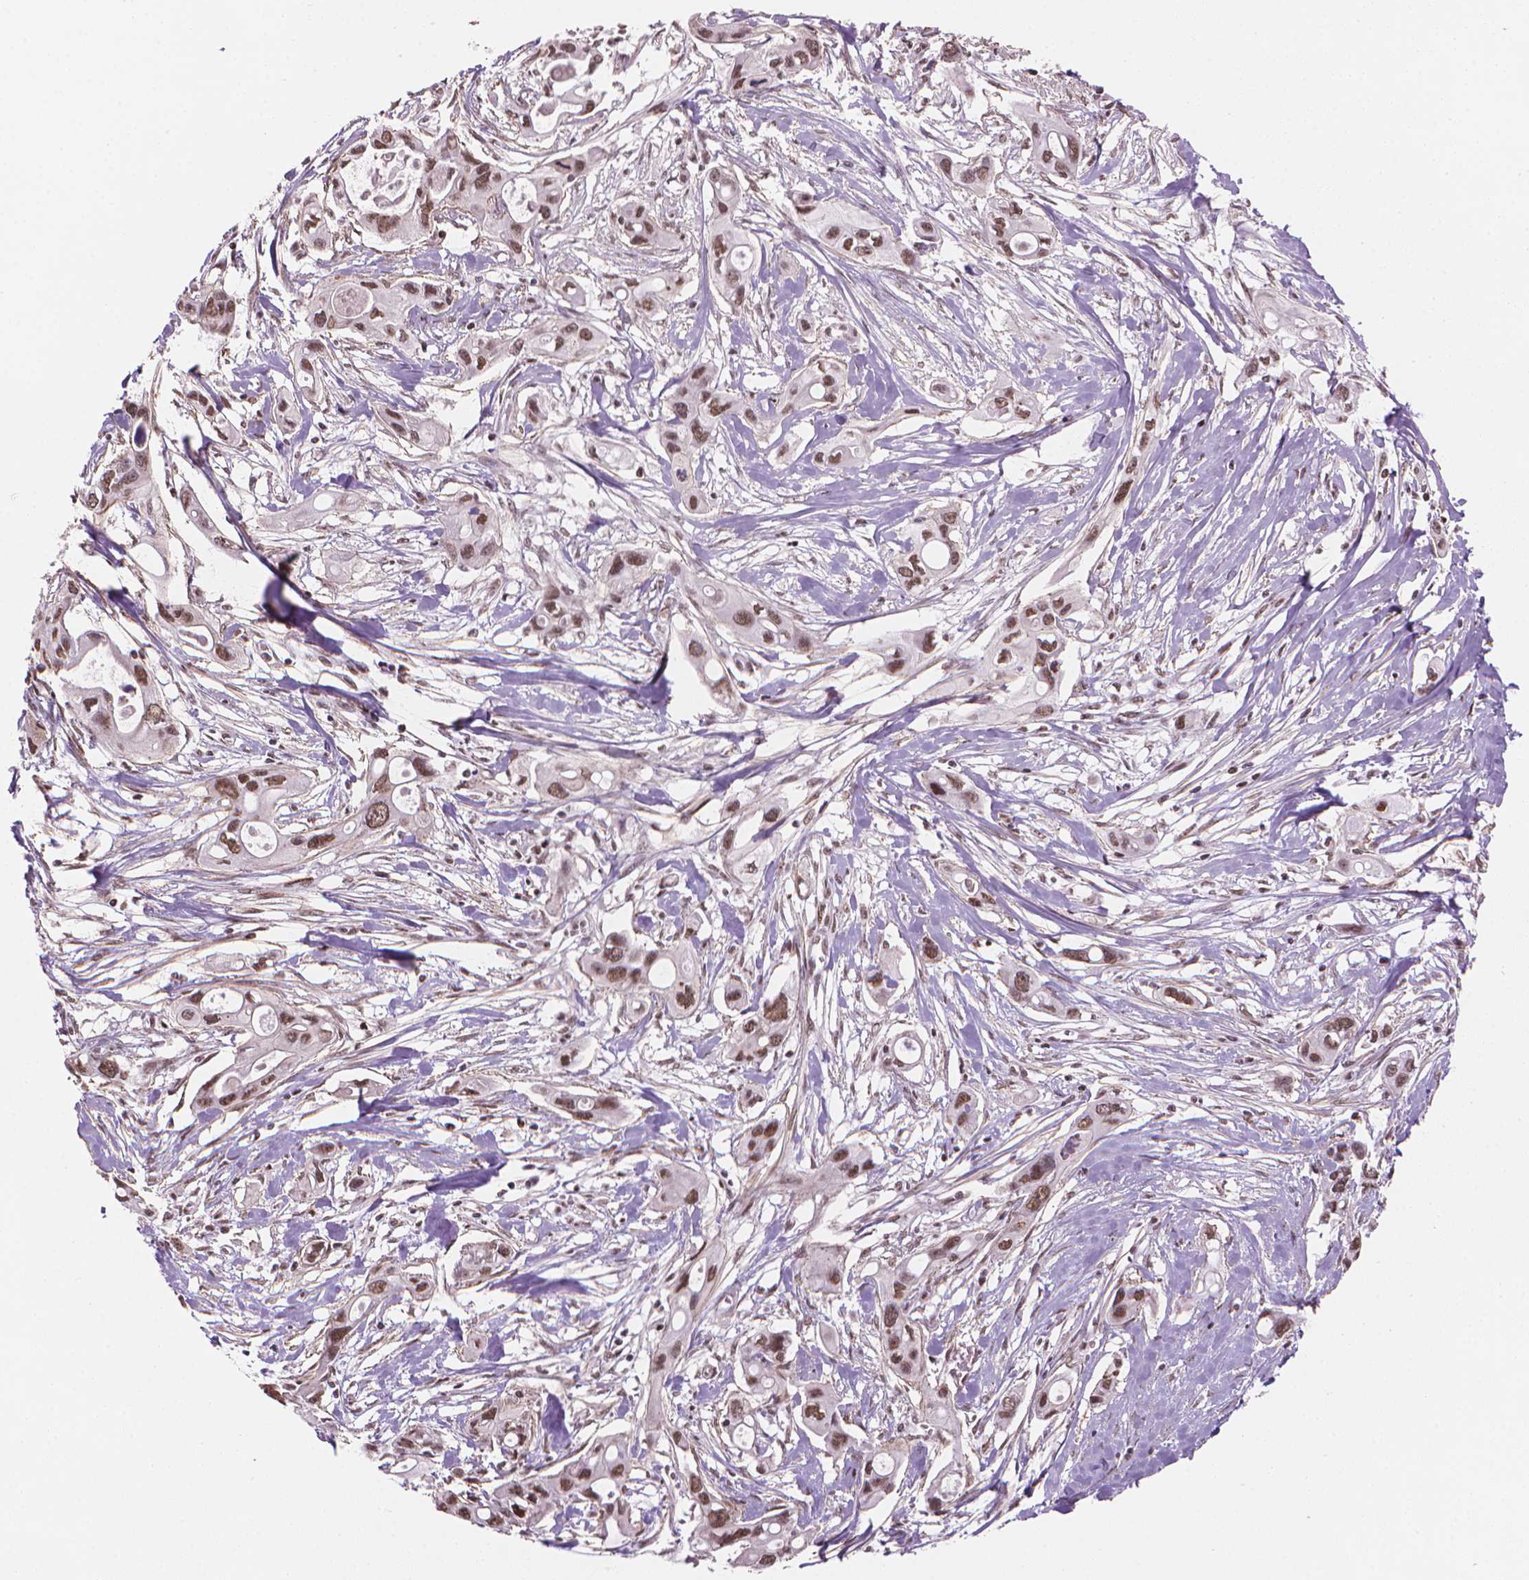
{"staining": {"intensity": "moderate", "quantity": ">75%", "location": "nuclear"}, "tissue": "pancreatic cancer", "cell_type": "Tumor cells", "image_type": "cancer", "snomed": [{"axis": "morphology", "description": "Adenocarcinoma, NOS"}, {"axis": "topography", "description": "Pancreas"}], "caption": "This is an image of IHC staining of adenocarcinoma (pancreatic), which shows moderate positivity in the nuclear of tumor cells.", "gene": "HOXD4", "patient": {"sex": "male", "age": 60}}